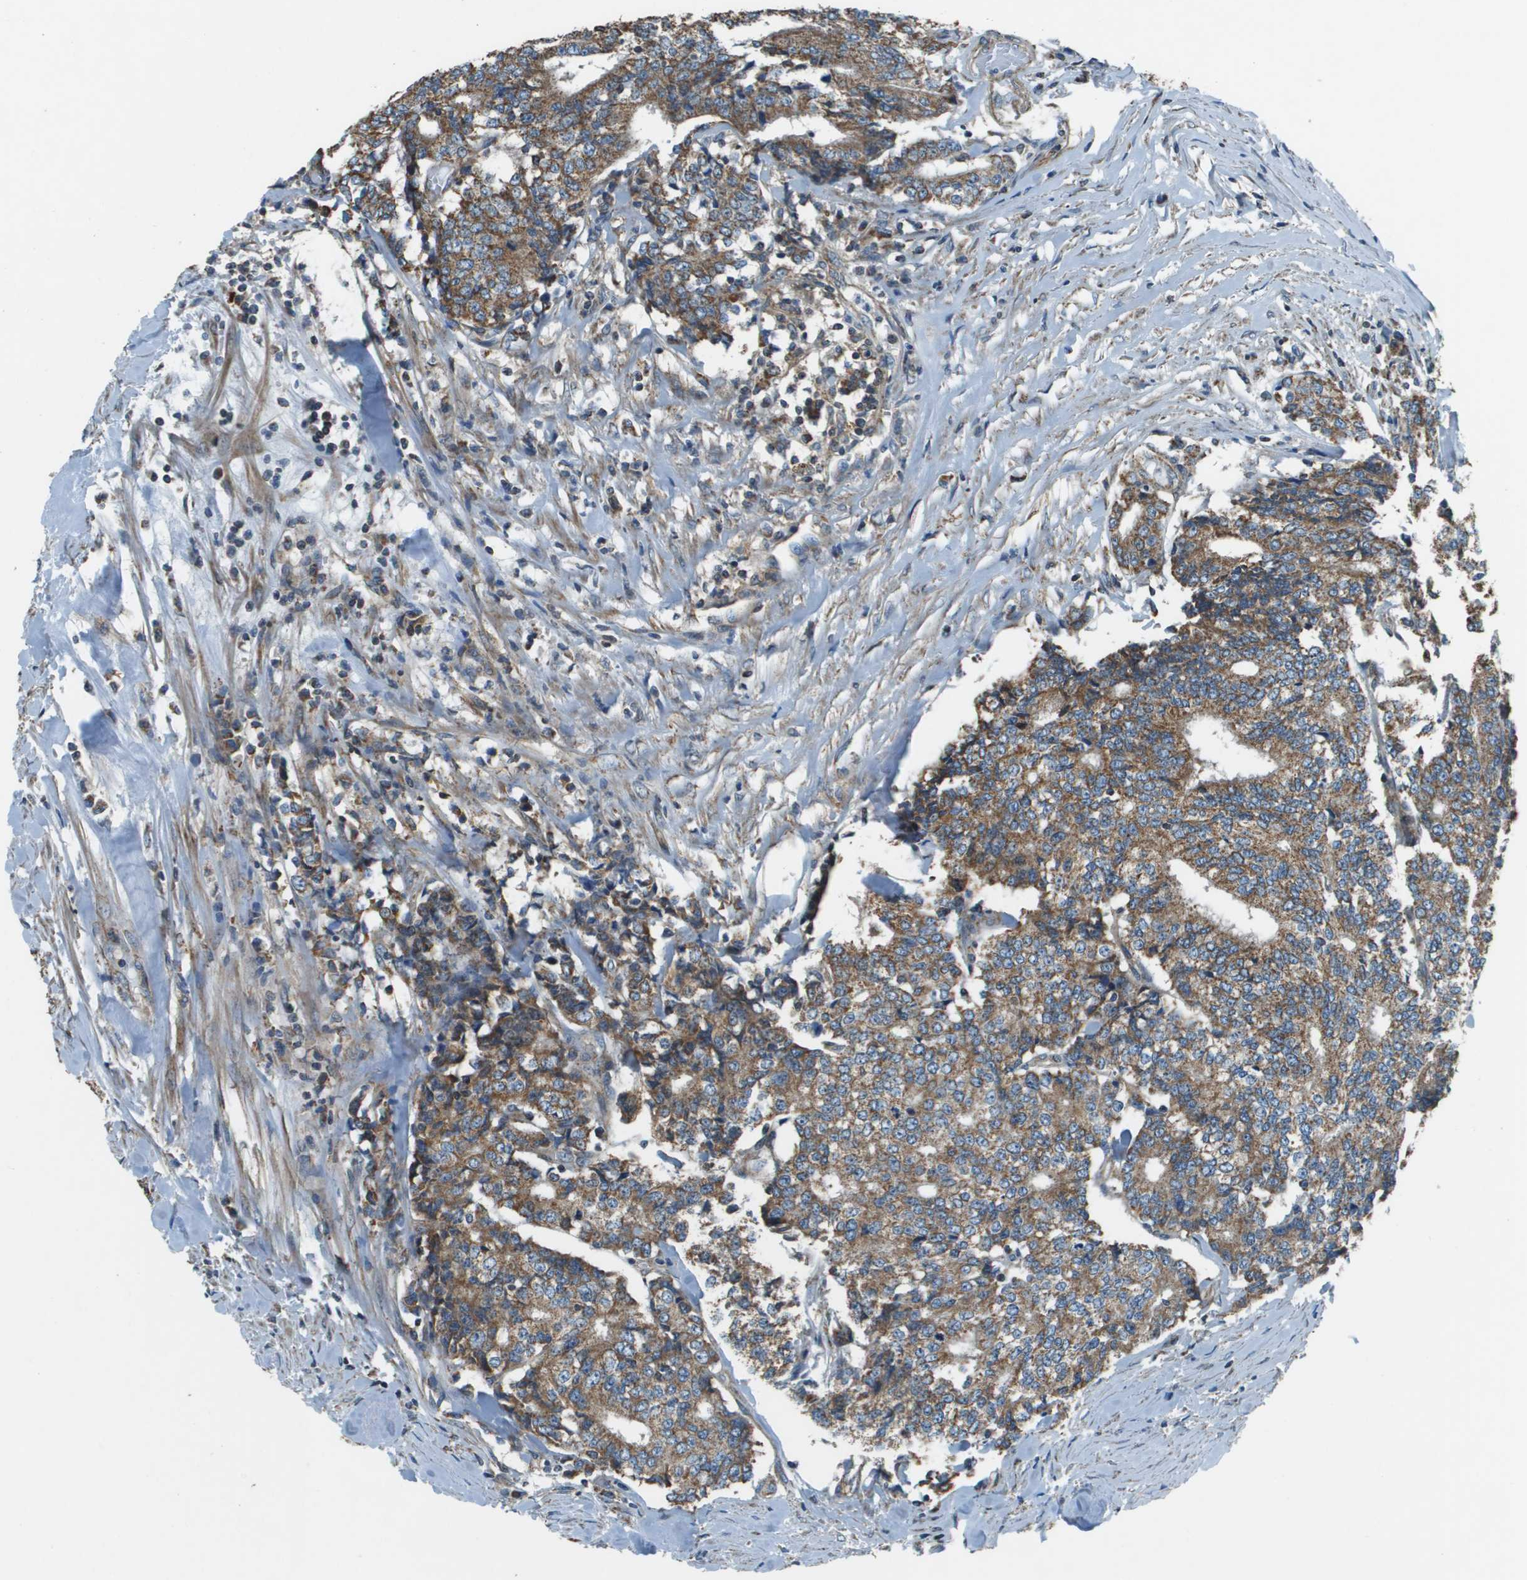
{"staining": {"intensity": "moderate", "quantity": ">75%", "location": "cytoplasmic/membranous"}, "tissue": "prostate cancer", "cell_type": "Tumor cells", "image_type": "cancer", "snomed": [{"axis": "morphology", "description": "Normal tissue, NOS"}, {"axis": "morphology", "description": "Adenocarcinoma, High grade"}, {"axis": "topography", "description": "Prostate"}, {"axis": "topography", "description": "Seminal veicle"}], "caption": "IHC histopathology image of neoplastic tissue: human prostate cancer (adenocarcinoma (high-grade)) stained using IHC reveals medium levels of moderate protein expression localized specifically in the cytoplasmic/membranous of tumor cells, appearing as a cytoplasmic/membranous brown color.", "gene": "TMEM51", "patient": {"sex": "male", "age": 55}}